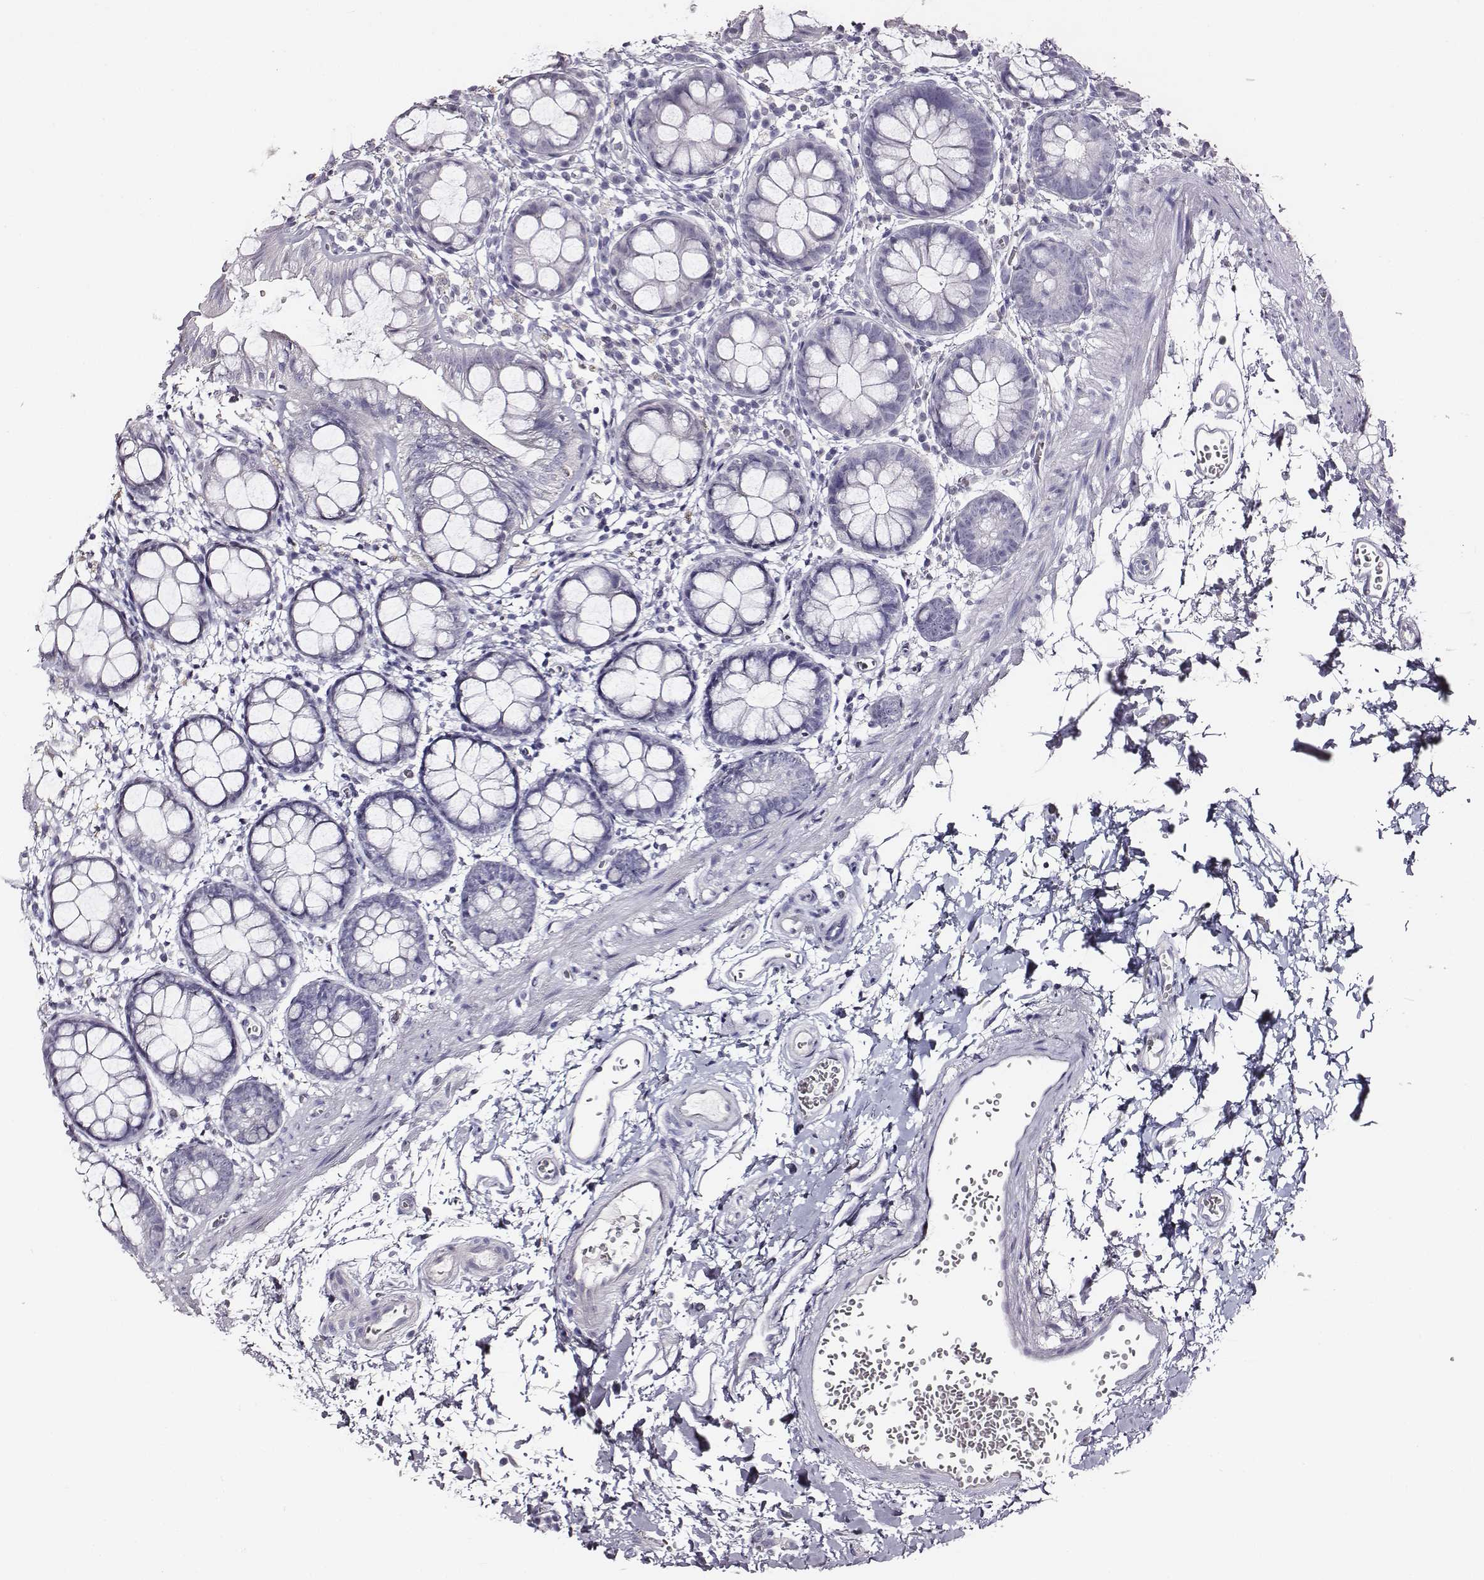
{"staining": {"intensity": "negative", "quantity": "none", "location": "none"}, "tissue": "rectum", "cell_type": "Glandular cells", "image_type": "normal", "snomed": [{"axis": "morphology", "description": "Normal tissue, NOS"}, {"axis": "topography", "description": "Rectum"}], "caption": "Human rectum stained for a protein using immunohistochemistry exhibits no positivity in glandular cells.", "gene": "ENSG00000290147", "patient": {"sex": "male", "age": 57}}